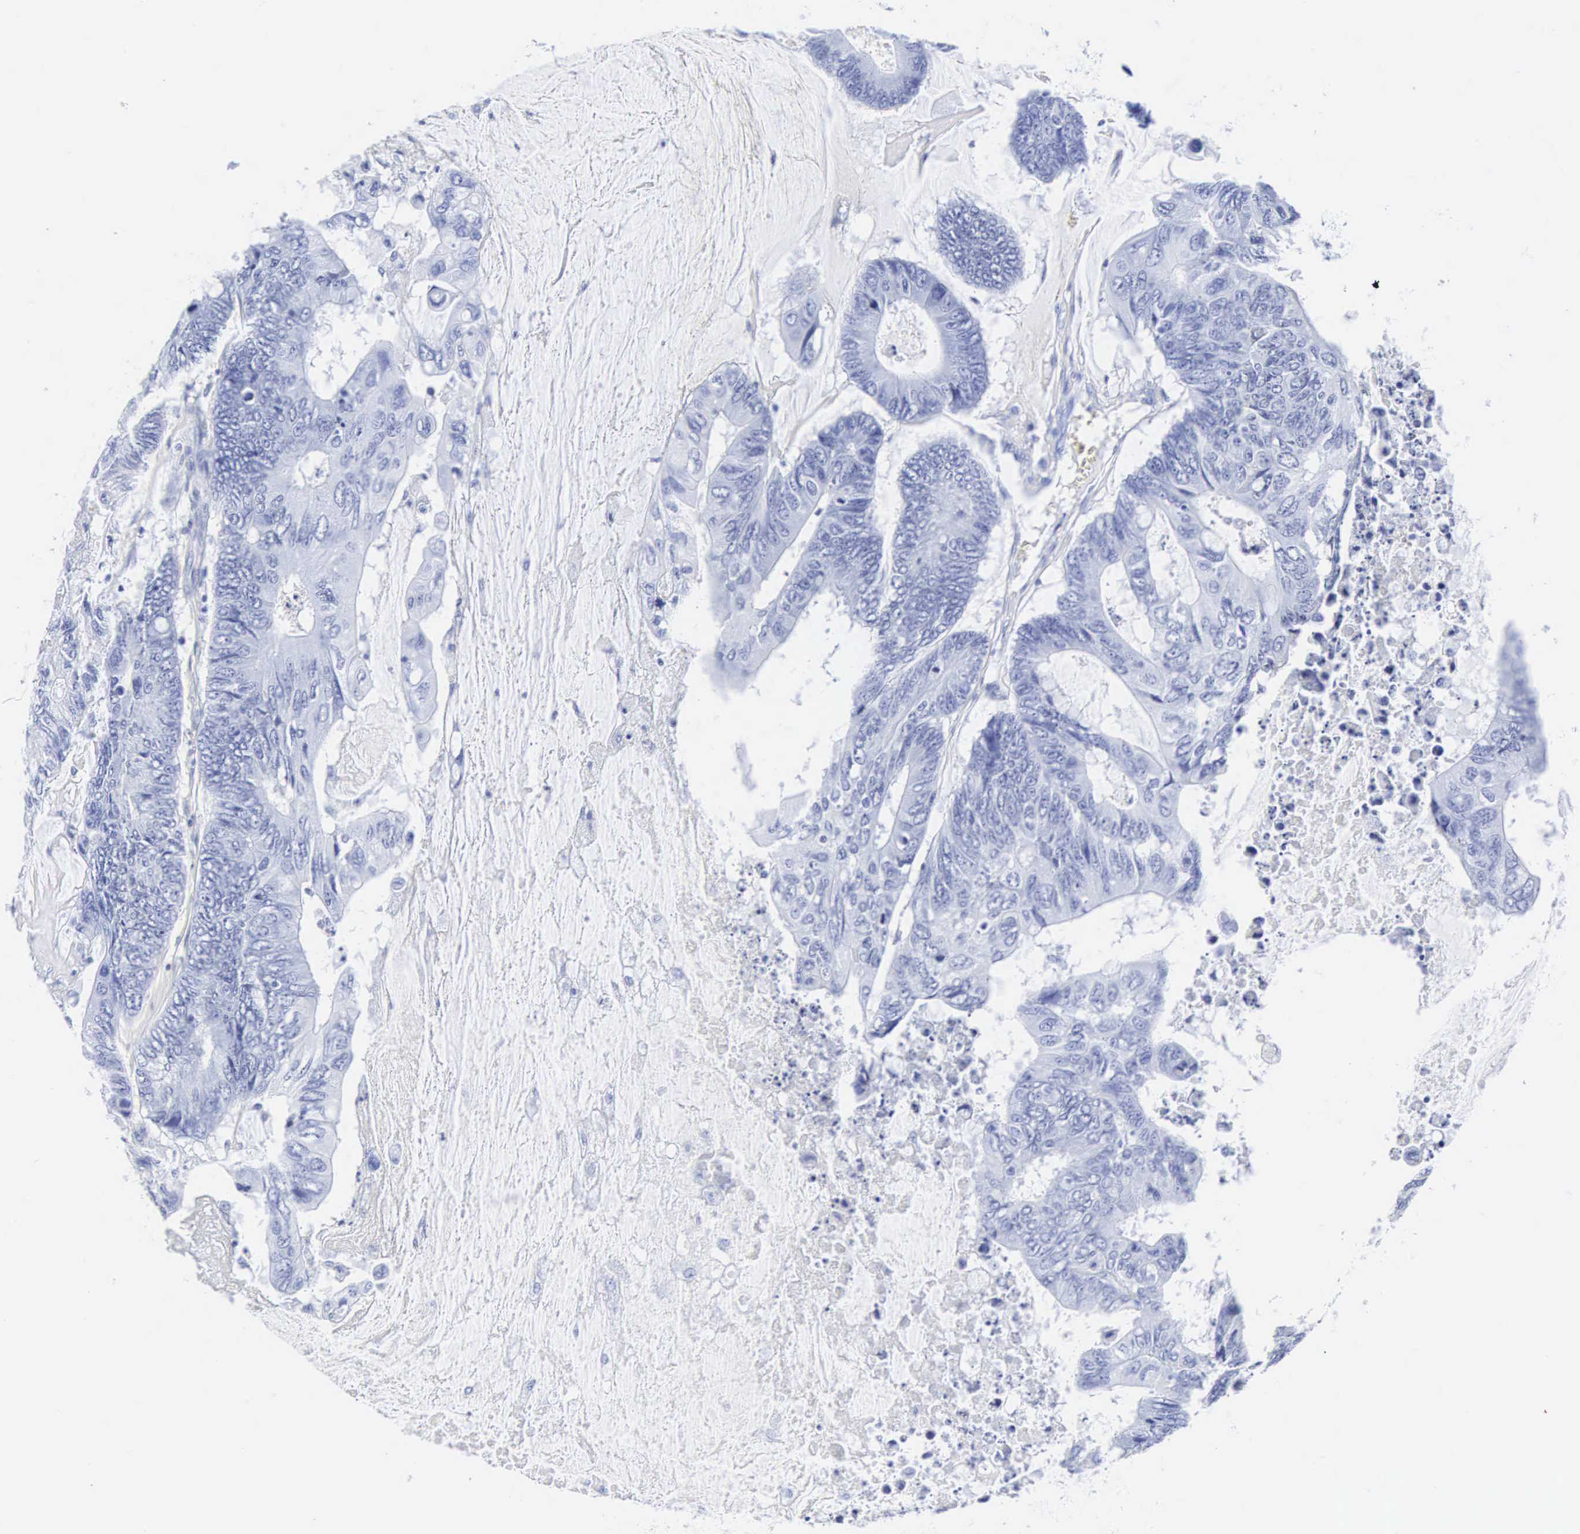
{"staining": {"intensity": "negative", "quantity": "none", "location": "none"}, "tissue": "colorectal cancer", "cell_type": "Tumor cells", "image_type": "cancer", "snomed": [{"axis": "morphology", "description": "Adenocarcinoma, NOS"}, {"axis": "topography", "description": "Colon"}], "caption": "This is an immunohistochemistry photomicrograph of adenocarcinoma (colorectal). There is no expression in tumor cells.", "gene": "INS", "patient": {"sex": "male", "age": 65}}